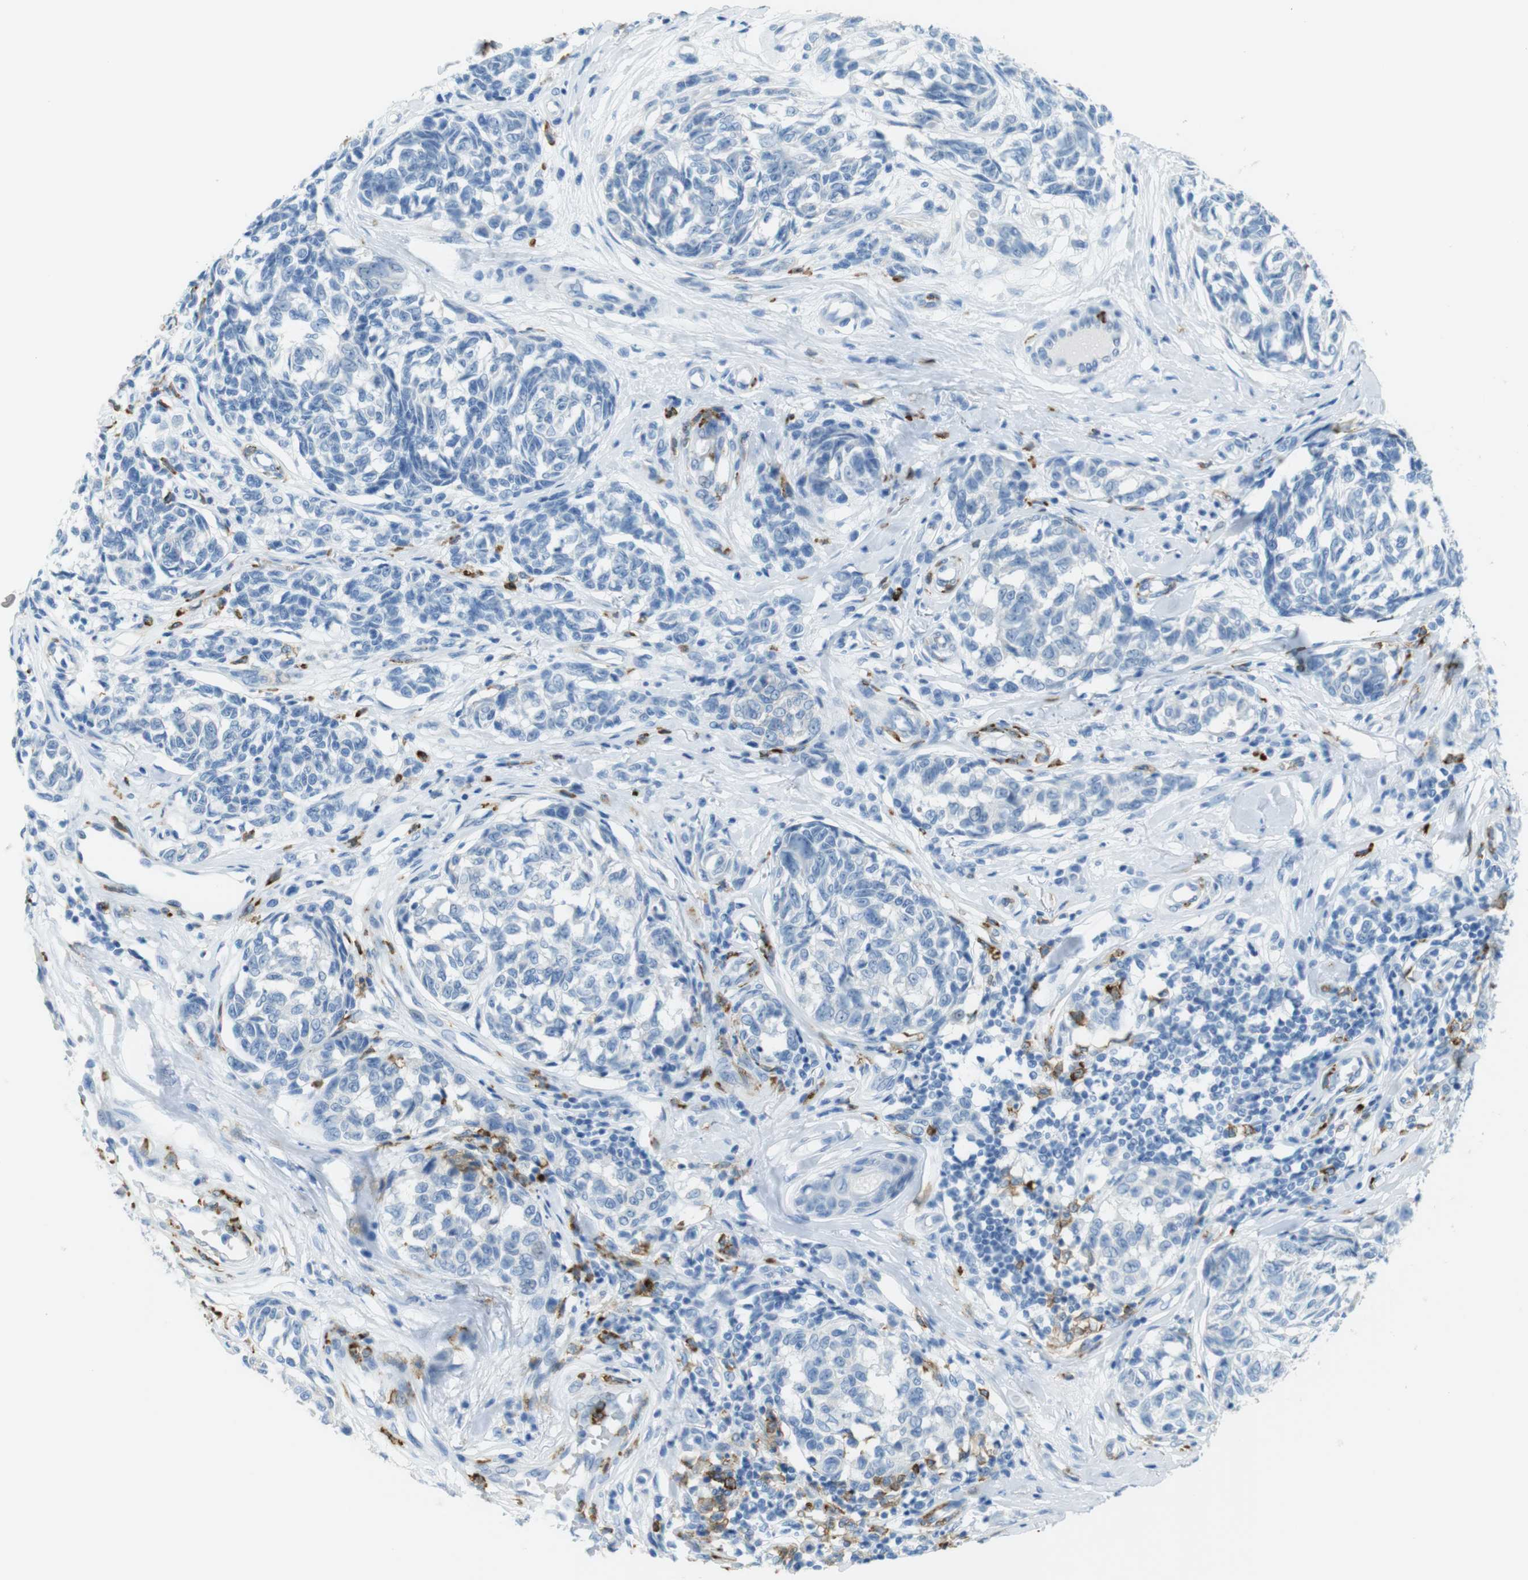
{"staining": {"intensity": "negative", "quantity": "none", "location": "none"}, "tissue": "melanoma", "cell_type": "Tumor cells", "image_type": "cancer", "snomed": [{"axis": "morphology", "description": "Malignant melanoma, NOS"}, {"axis": "topography", "description": "Skin"}], "caption": "An image of human melanoma is negative for staining in tumor cells. The staining was performed using DAB (3,3'-diaminobenzidine) to visualize the protein expression in brown, while the nuclei were stained in blue with hematoxylin (Magnification: 20x).", "gene": "MCEMP1", "patient": {"sex": "female", "age": 64}}